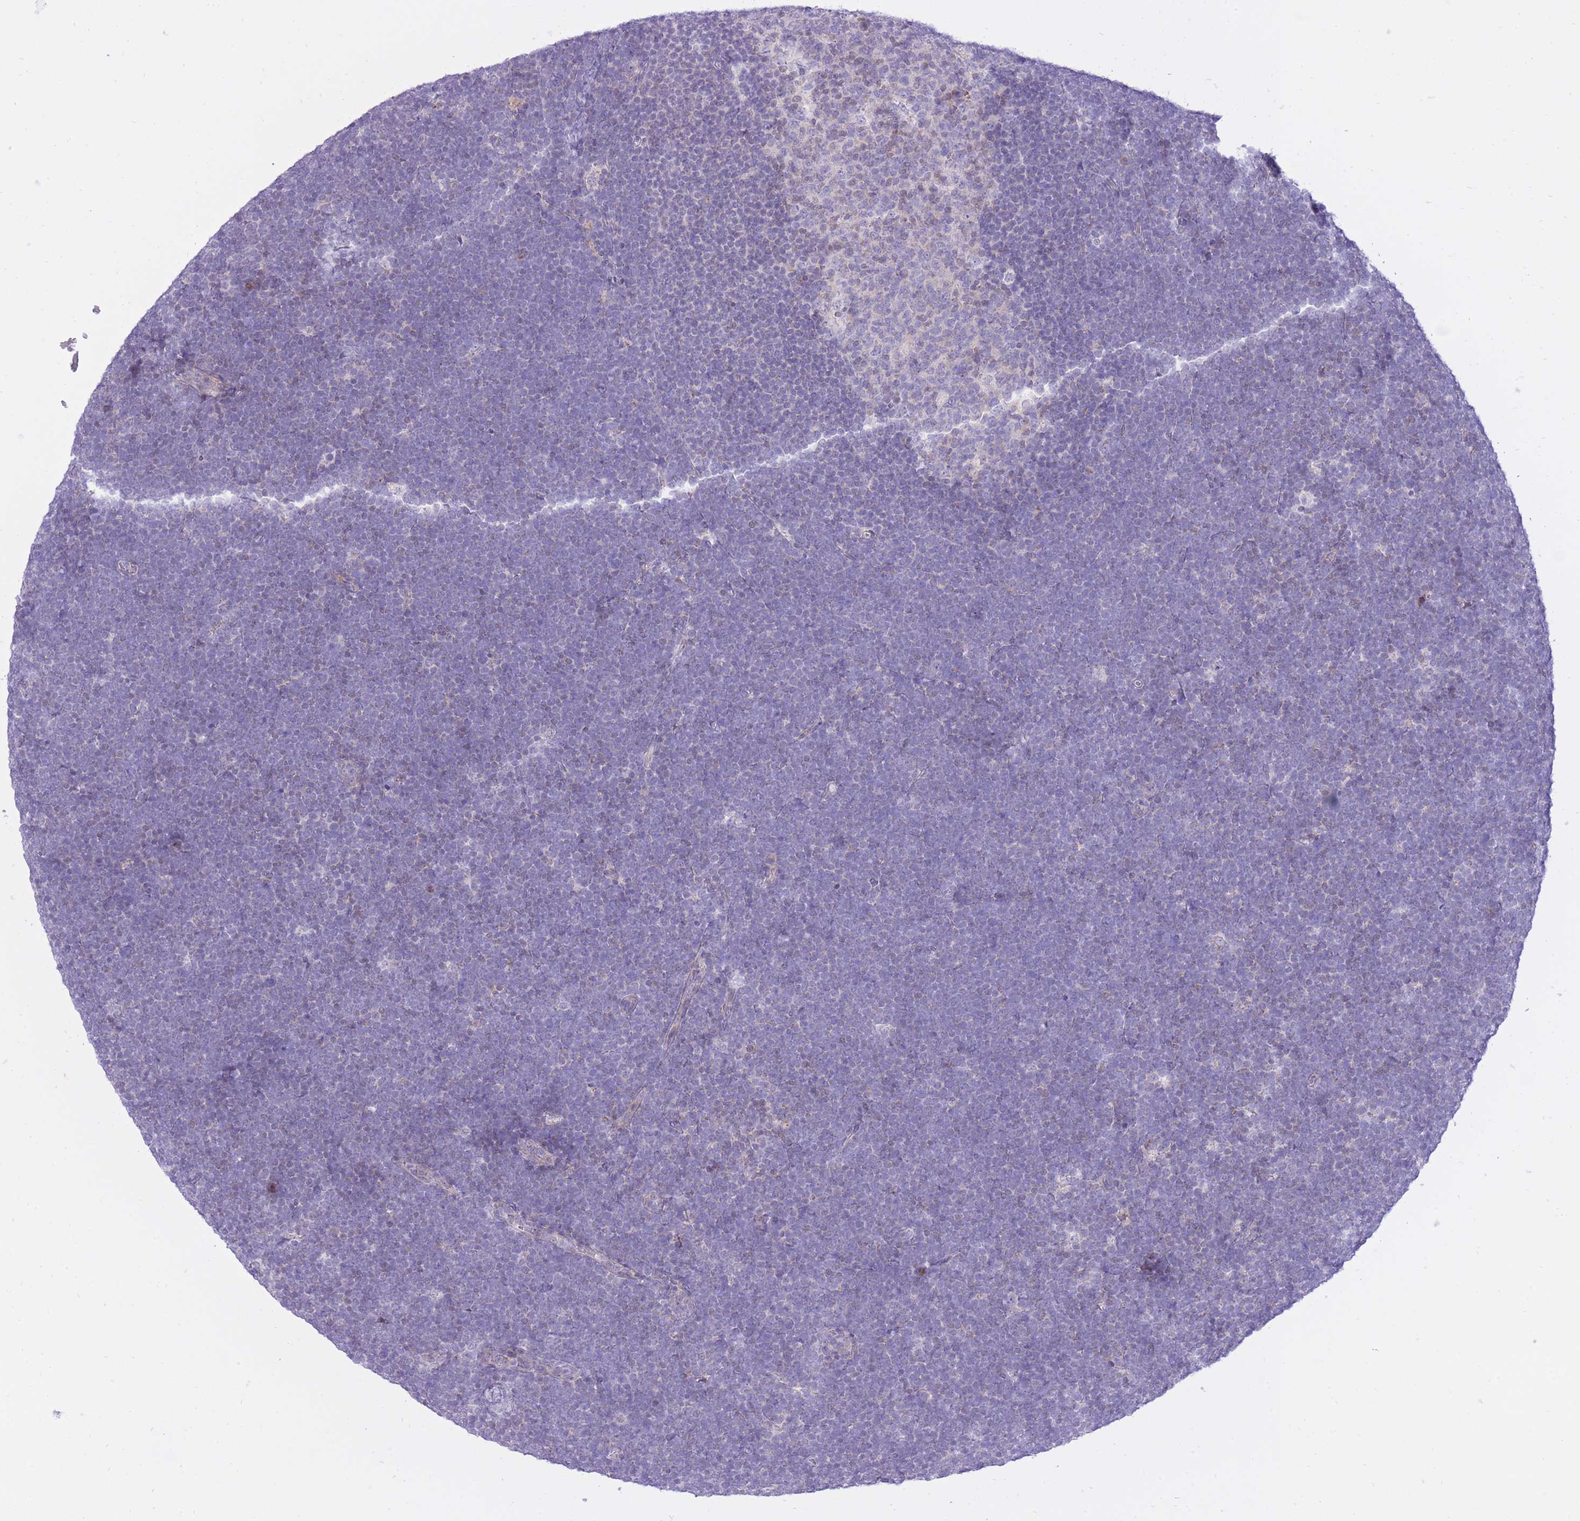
{"staining": {"intensity": "negative", "quantity": "none", "location": "none"}, "tissue": "lymphoma", "cell_type": "Tumor cells", "image_type": "cancer", "snomed": [{"axis": "morphology", "description": "Malignant lymphoma, non-Hodgkin's type, High grade"}, {"axis": "topography", "description": "Lymph node"}], "caption": "A high-resolution histopathology image shows immunohistochemistry (IHC) staining of high-grade malignant lymphoma, non-Hodgkin's type, which shows no significant expression in tumor cells.", "gene": "DENND2D", "patient": {"sex": "male", "age": 13}}